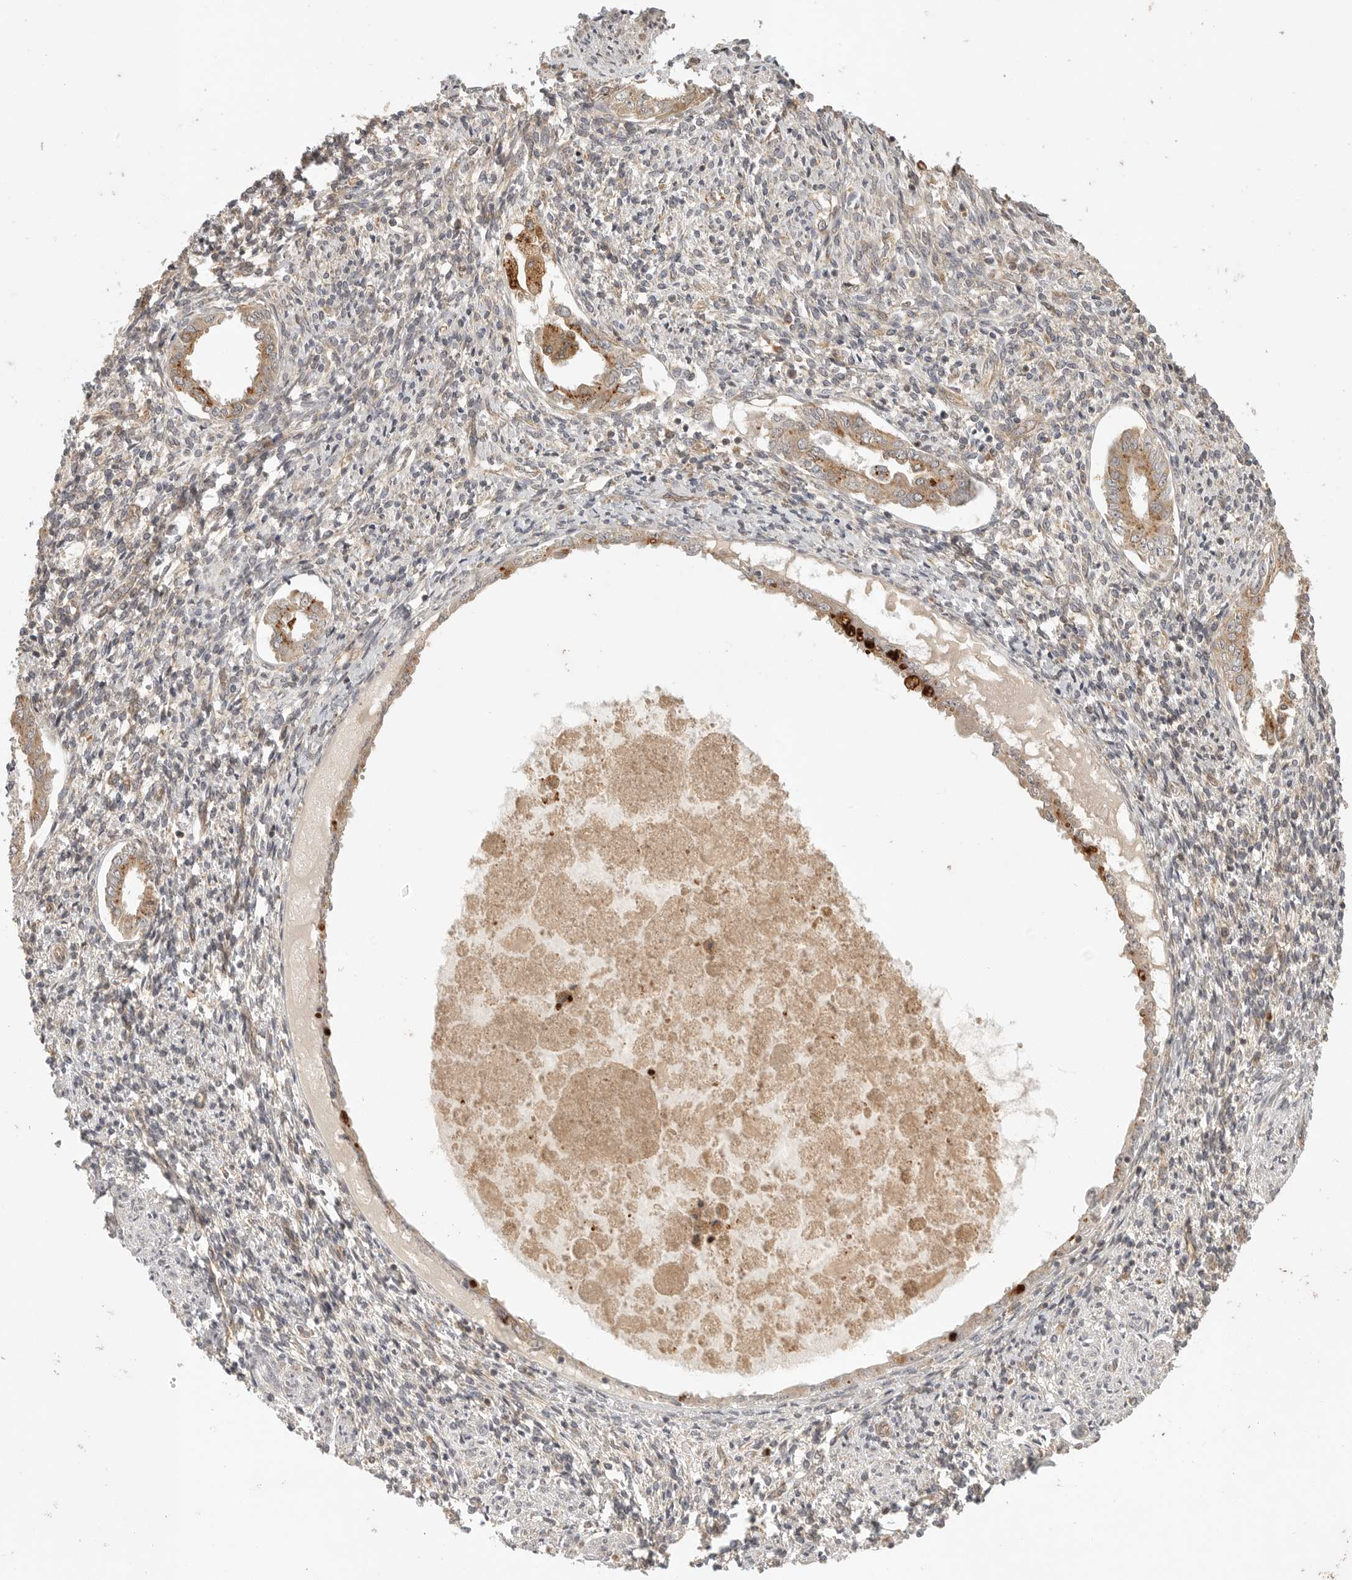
{"staining": {"intensity": "moderate", "quantity": "25%-75%", "location": "cytoplasmic/membranous"}, "tissue": "endometrium", "cell_type": "Cells in endometrial stroma", "image_type": "normal", "snomed": [{"axis": "morphology", "description": "Normal tissue, NOS"}, {"axis": "topography", "description": "Endometrium"}], "caption": "Approximately 25%-75% of cells in endometrial stroma in benign human endometrium display moderate cytoplasmic/membranous protein positivity as visualized by brown immunohistochemical staining.", "gene": "ZNF232", "patient": {"sex": "female", "age": 66}}